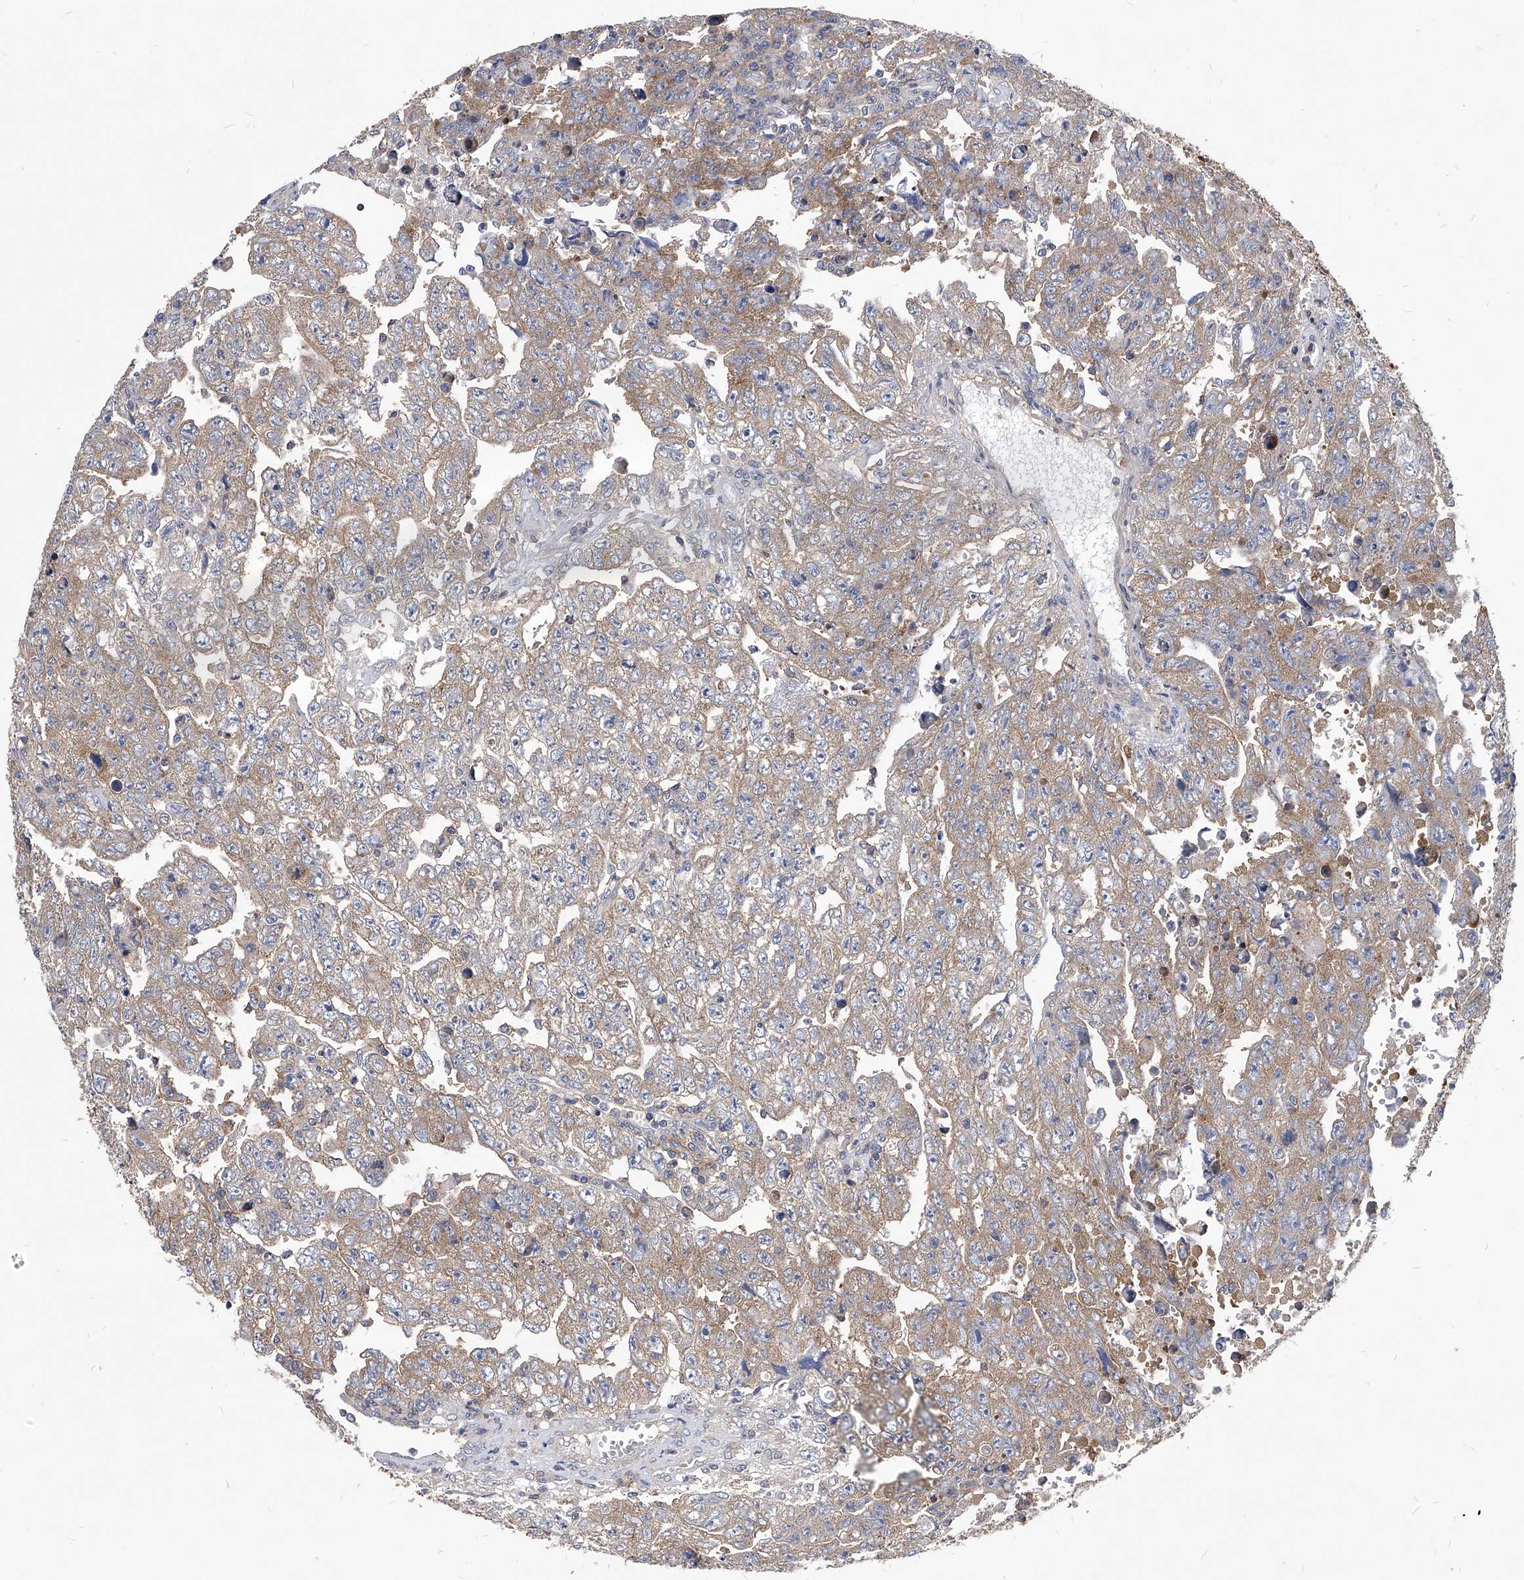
{"staining": {"intensity": "strong", "quantity": "<25%", "location": "cytoplasmic/membranous"}, "tissue": "testis cancer", "cell_type": "Tumor cells", "image_type": "cancer", "snomed": [{"axis": "morphology", "description": "Carcinoma, Embryonal, NOS"}, {"axis": "topography", "description": "Testis"}], "caption": "Human testis cancer stained for a protein (brown) demonstrates strong cytoplasmic/membranous positive positivity in about <25% of tumor cells.", "gene": "ATG5", "patient": {"sex": "male", "age": 28}}